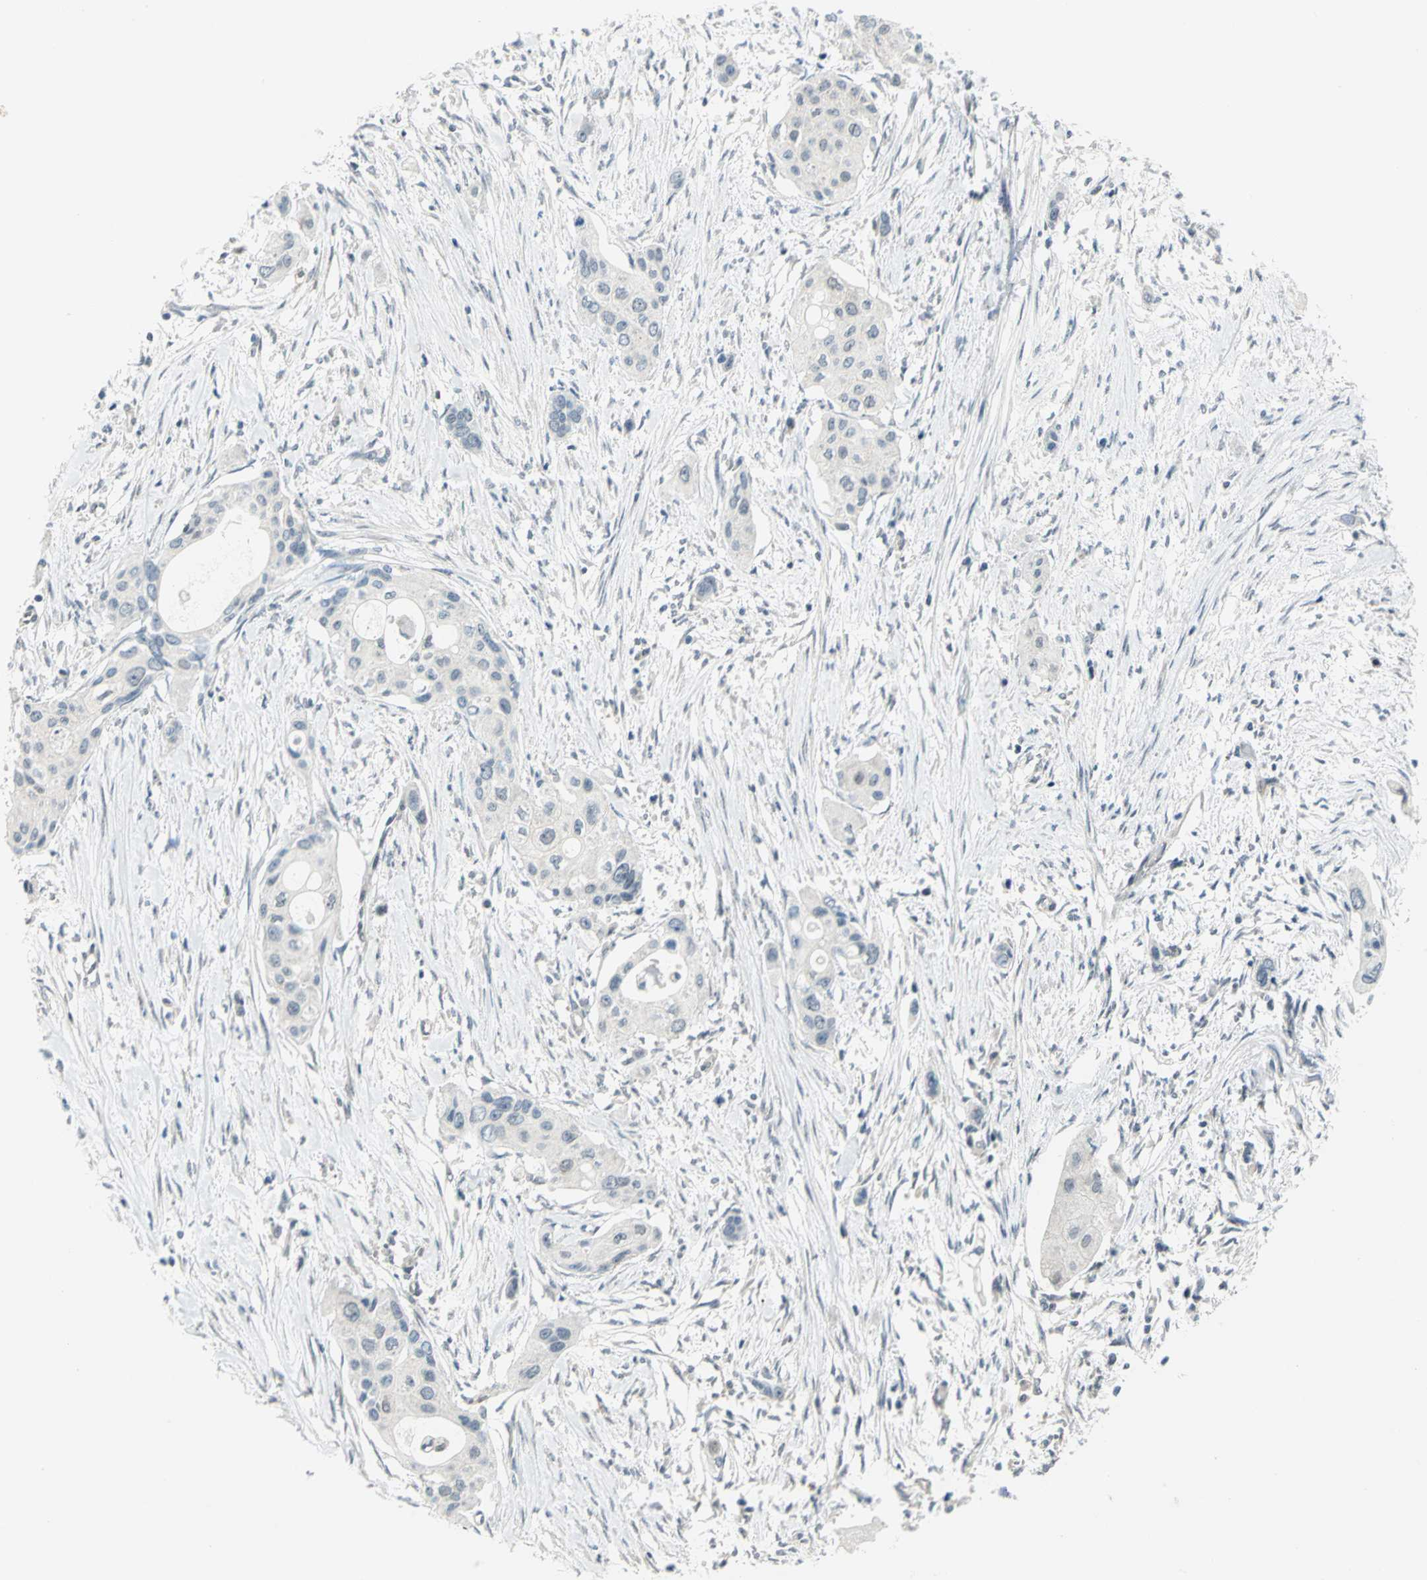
{"staining": {"intensity": "negative", "quantity": "none", "location": "none"}, "tissue": "pancreatic cancer", "cell_type": "Tumor cells", "image_type": "cancer", "snomed": [{"axis": "morphology", "description": "Adenocarcinoma, NOS"}, {"axis": "topography", "description": "Pancreas"}], "caption": "A high-resolution image shows immunohistochemistry staining of pancreatic cancer, which exhibits no significant staining in tumor cells.", "gene": "PIN1", "patient": {"sex": "female", "age": 60}}